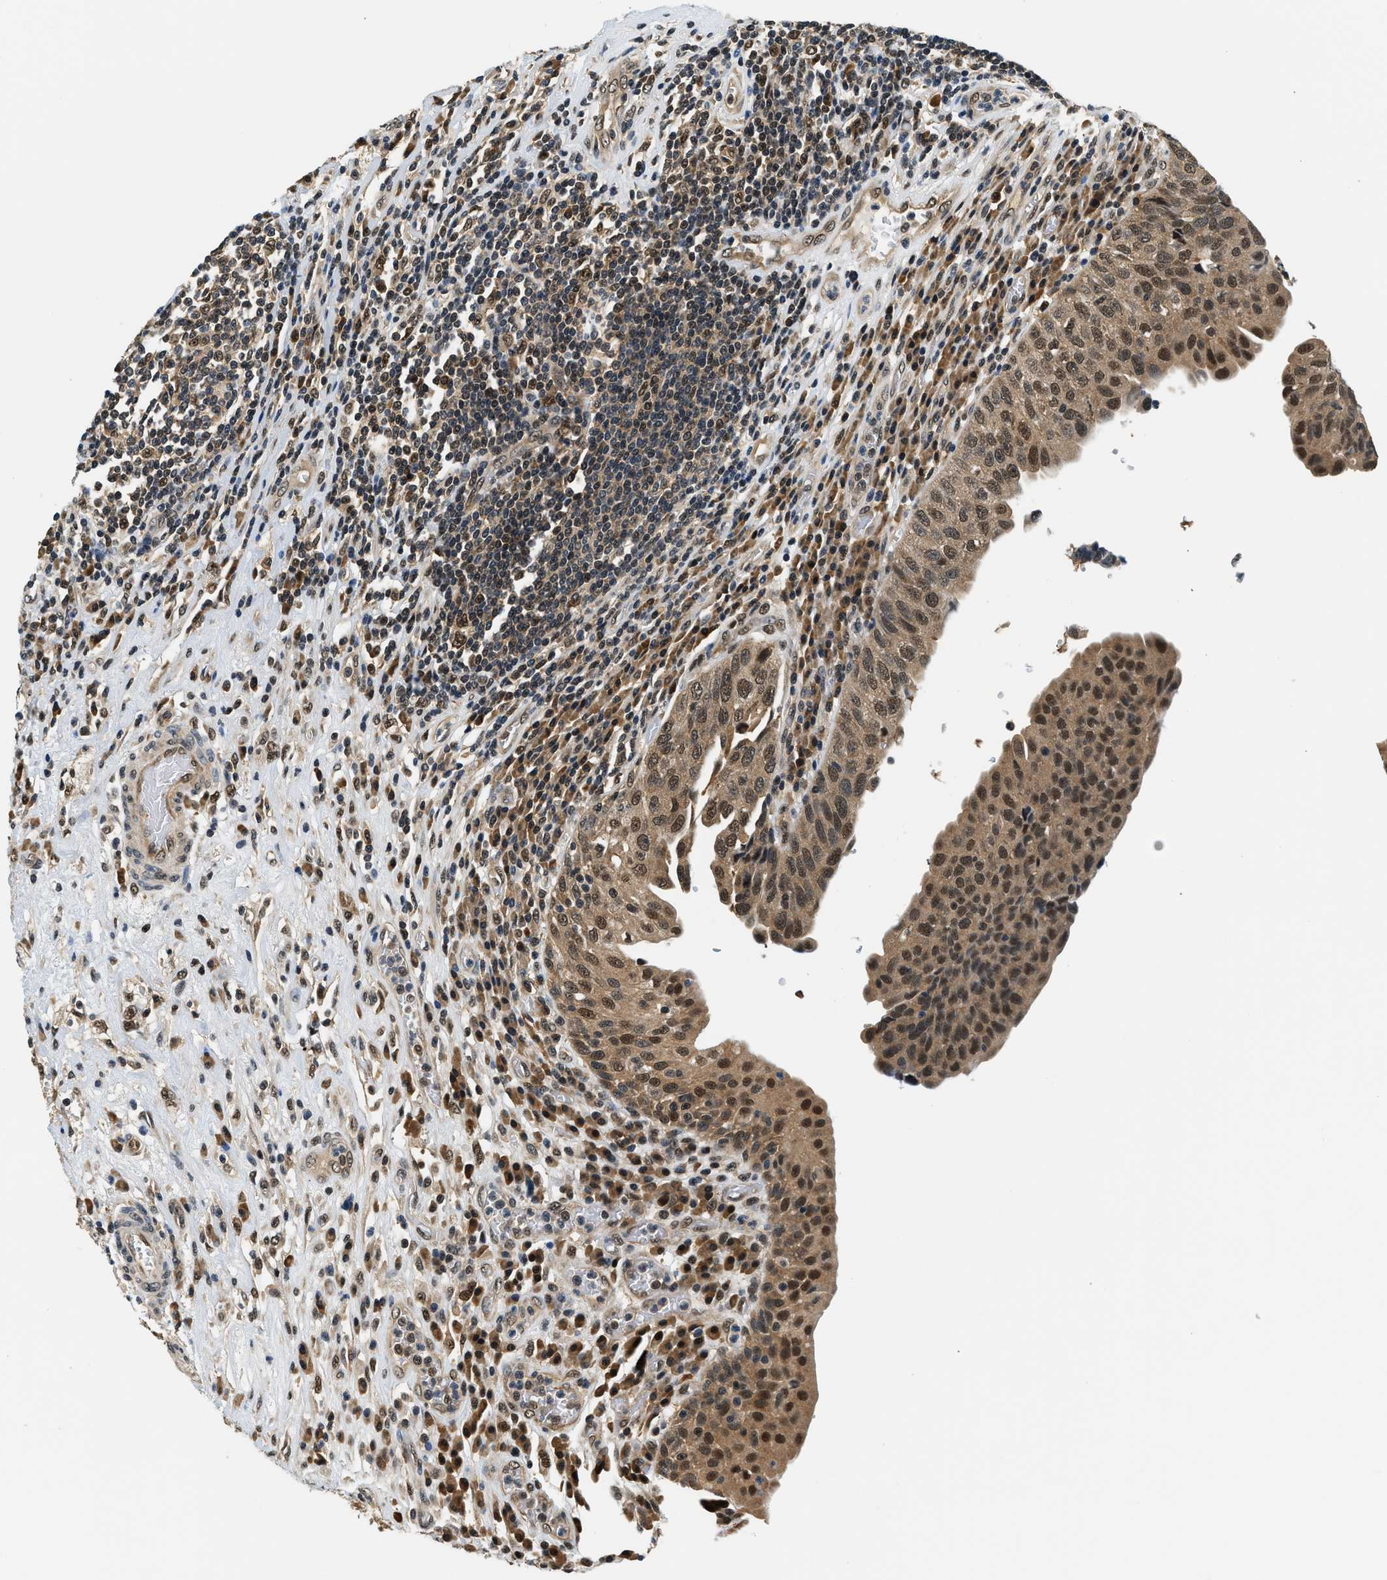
{"staining": {"intensity": "moderate", "quantity": ">75%", "location": "cytoplasmic/membranous,nuclear"}, "tissue": "urothelial cancer", "cell_type": "Tumor cells", "image_type": "cancer", "snomed": [{"axis": "morphology", "description": "Urothelial carcinoma, High grade"}, {"axis": "topography", "description": "Urinary bladder"}], "caption": "Urothelial carcinoma (high-grade) stained with a brown dye displays moderate cytoplasmic/membranous and nuclear positive staining in approximately >75% of tumor cells.", "gene": "PSMD3", "patient": {"sex": "female", "age": 80}}